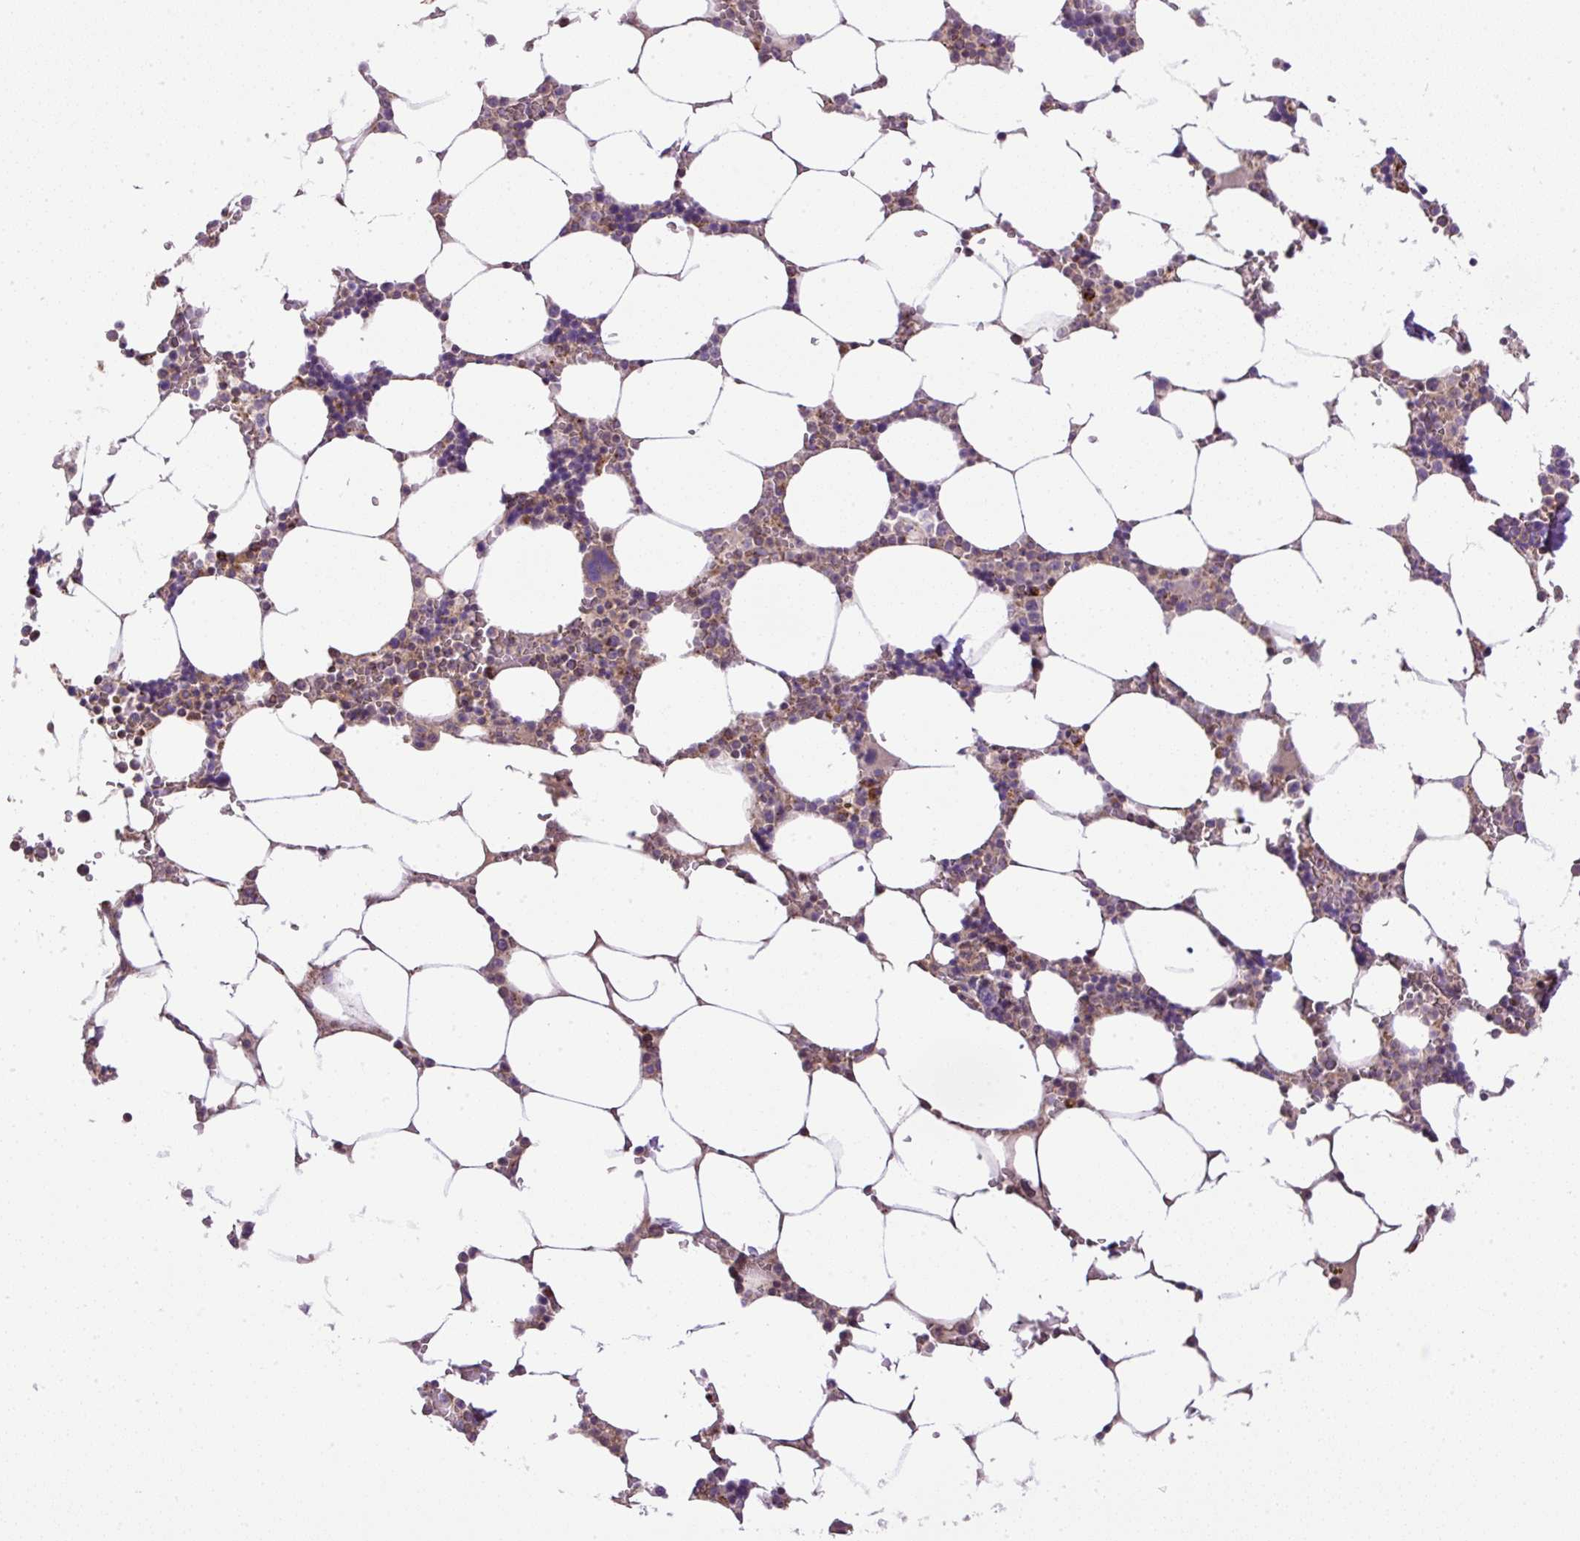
{"staining": {"intensity": "moderate", "quantity": "25%-75%", "location": "cytoplasmic/membranous"}, "tissue": "bone marrow", "cell_type": "Hematopoietic cells", "image_type": "normal", "snomed": [{"axis": "morphology", "description": "Normal tissue, NOS"}, {"axis": "topography", "description": "Bone marrow"}], "caption": "Bone marrow stained with immunohistochemistry (IHC) reveals moderate cytoplasmic/membranous positivity in about 25%-75% of hematopoietic cells. (DAB (3,3'-diaminobenzidine) = brown stain, brightfield microscopy at high magnification).", "gene": "ZNF547", "patient": {"sex": "male", "age": 64}}